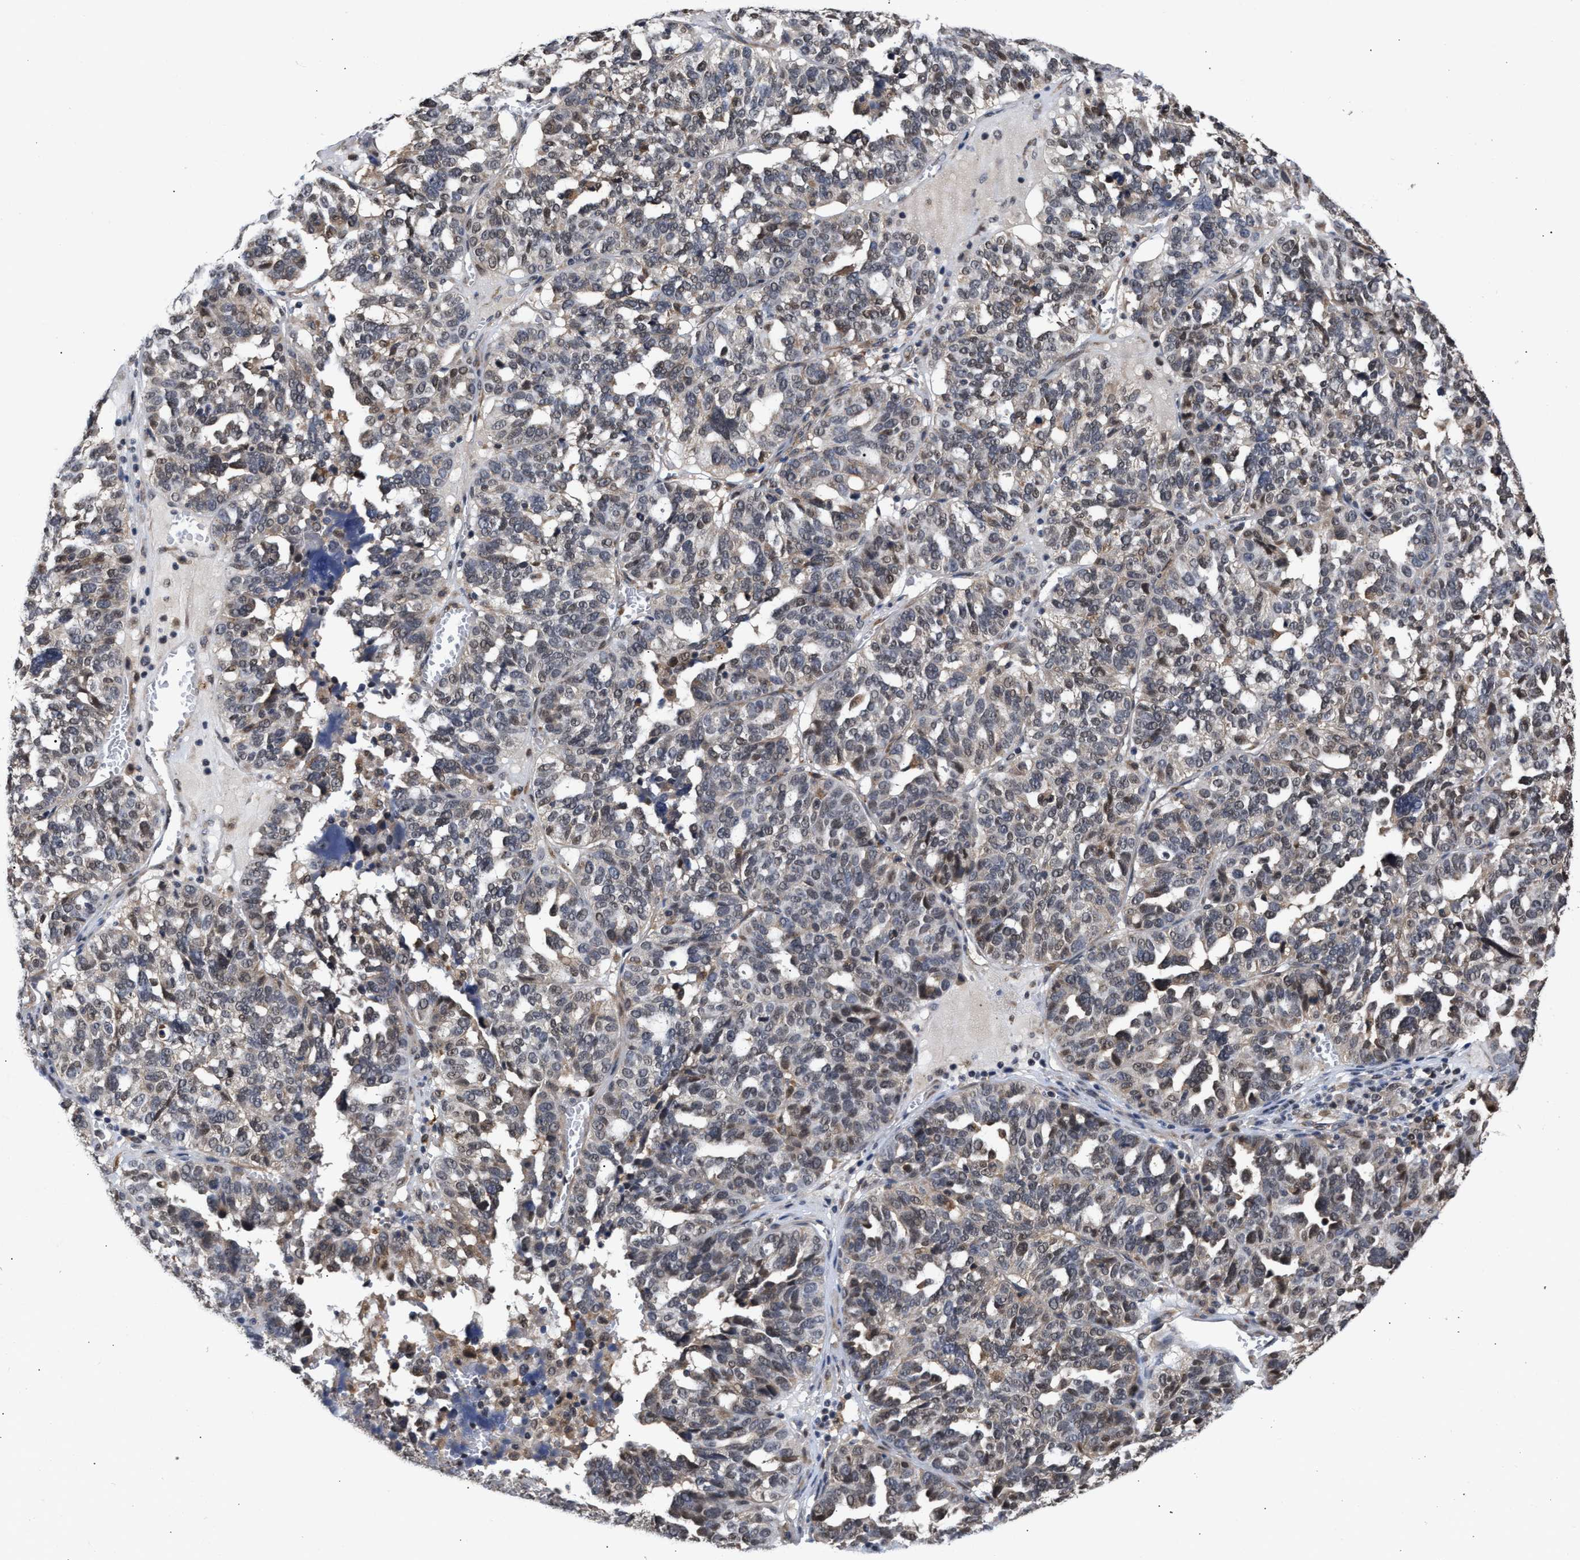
{"staining": {"intensity": "weak", "quantity": "<25%", "location": "cytoplasmic/membranous"}, "tissue": "ovarian cancer", "cell_type": "Tumor cells", "image_type": "cancer", "snomed": [{"axis": "morphology", "description": "Cystadenocarcinoma, serous, NOS"}, {"axis": "topography", "description": "Ovary"}], "caption": "Immunohistochemical staining of human ovarian cancer (serous cystadenocarcinoma) demonstrates no significant staining in tumor cells.", "gene": "CLIP2", "patient": {"sex": "female", "age": 59}}